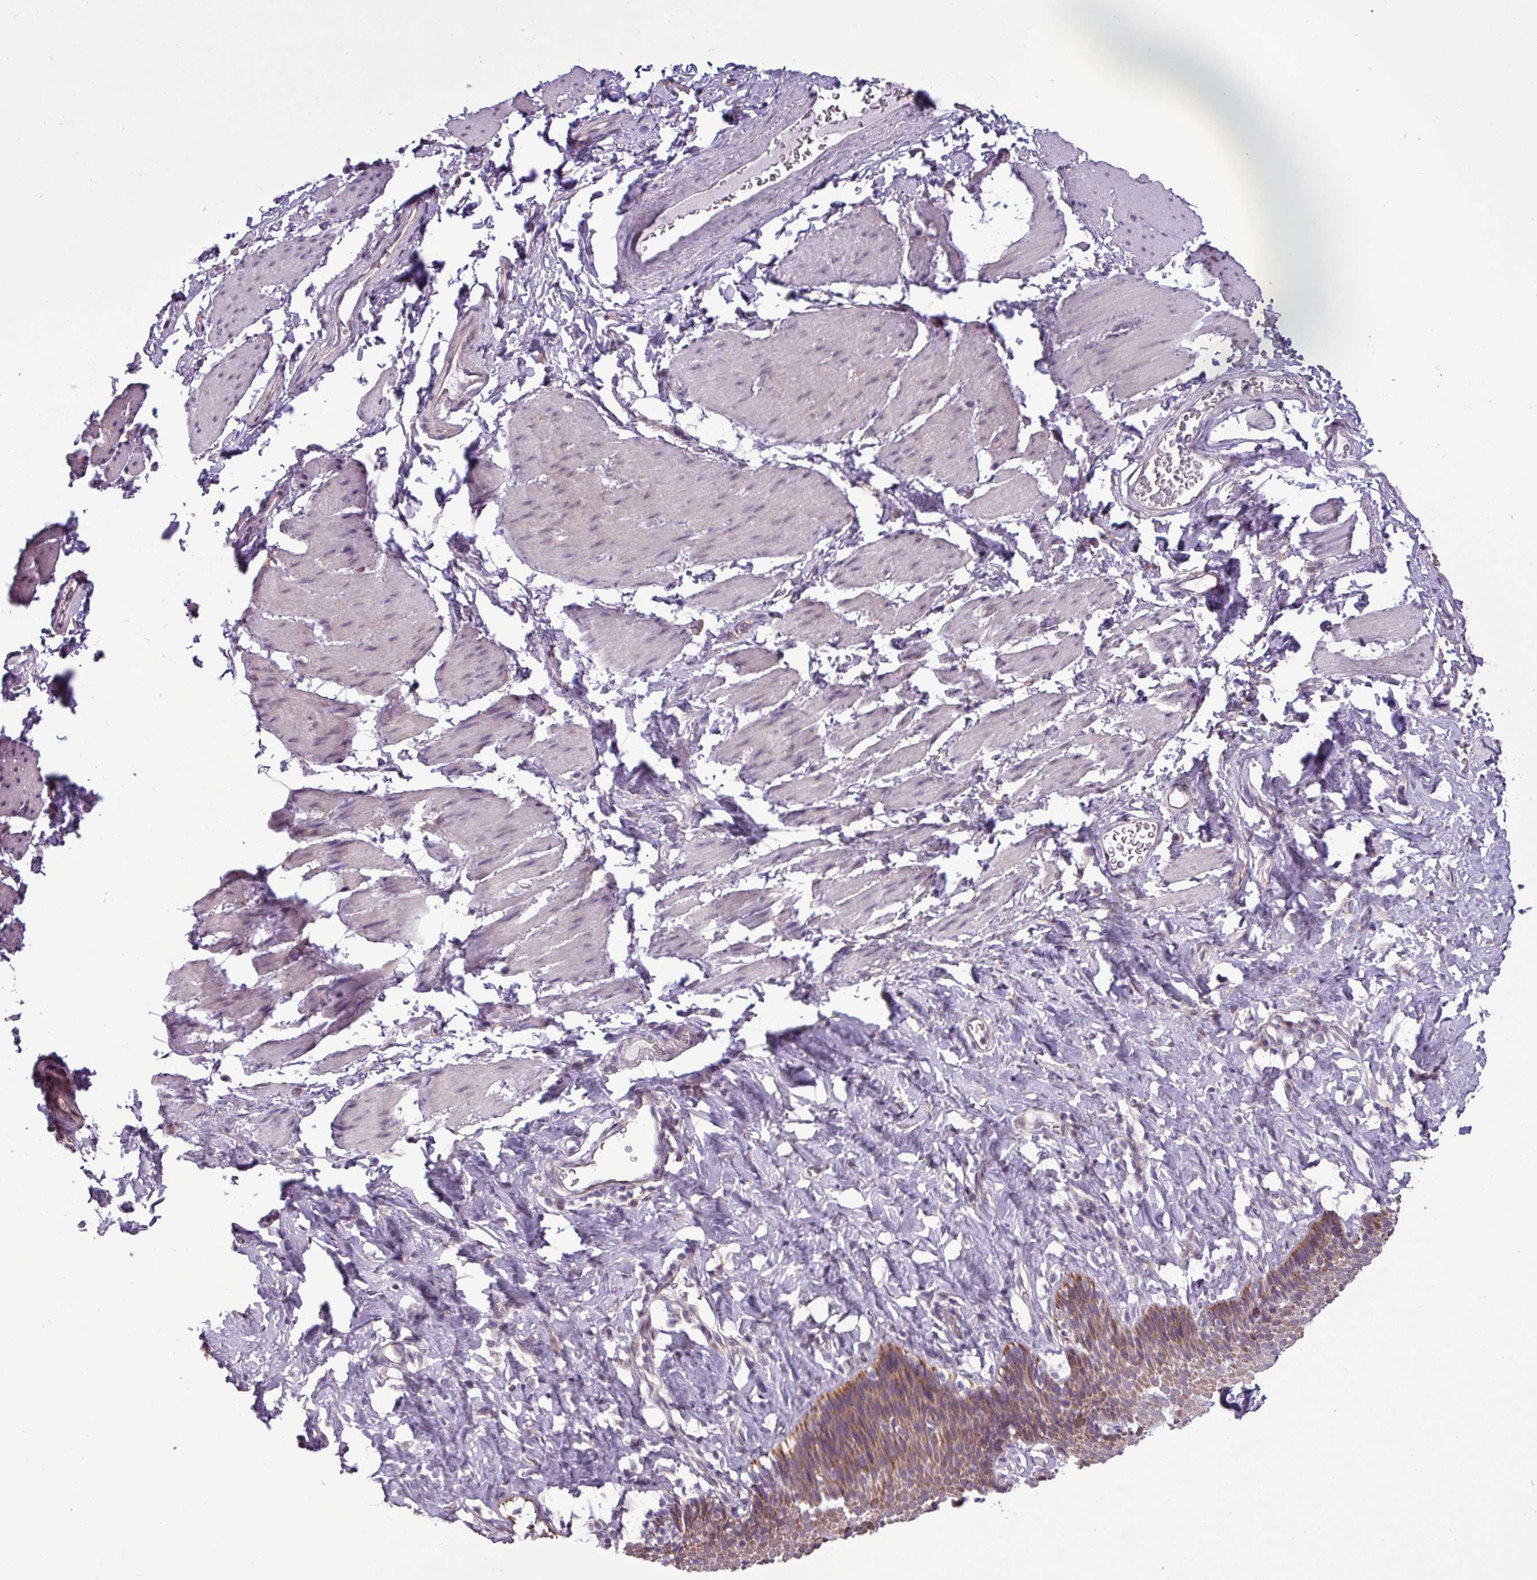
{"staining": {"intensity": "moderate", "quantity": "25%-75%", "location": "cytoplasmic/membranous"}, "tissue": "esophagus", "cell_type": "Squamous epithelial cells", "image_type": "normal", "snomed": [{"axis": "morphology", "description": "Normal tissue, NOS"}, {"axis": "topography", "description": "Esophagus"}], "caption": "Squamous epithelial cells show moderate cytoplasmic/membranous expression in approximately 25%-75% of cells in normal esophagus.", "gene": "GPT2", "patient": {"sex": "female", "age": 61}}